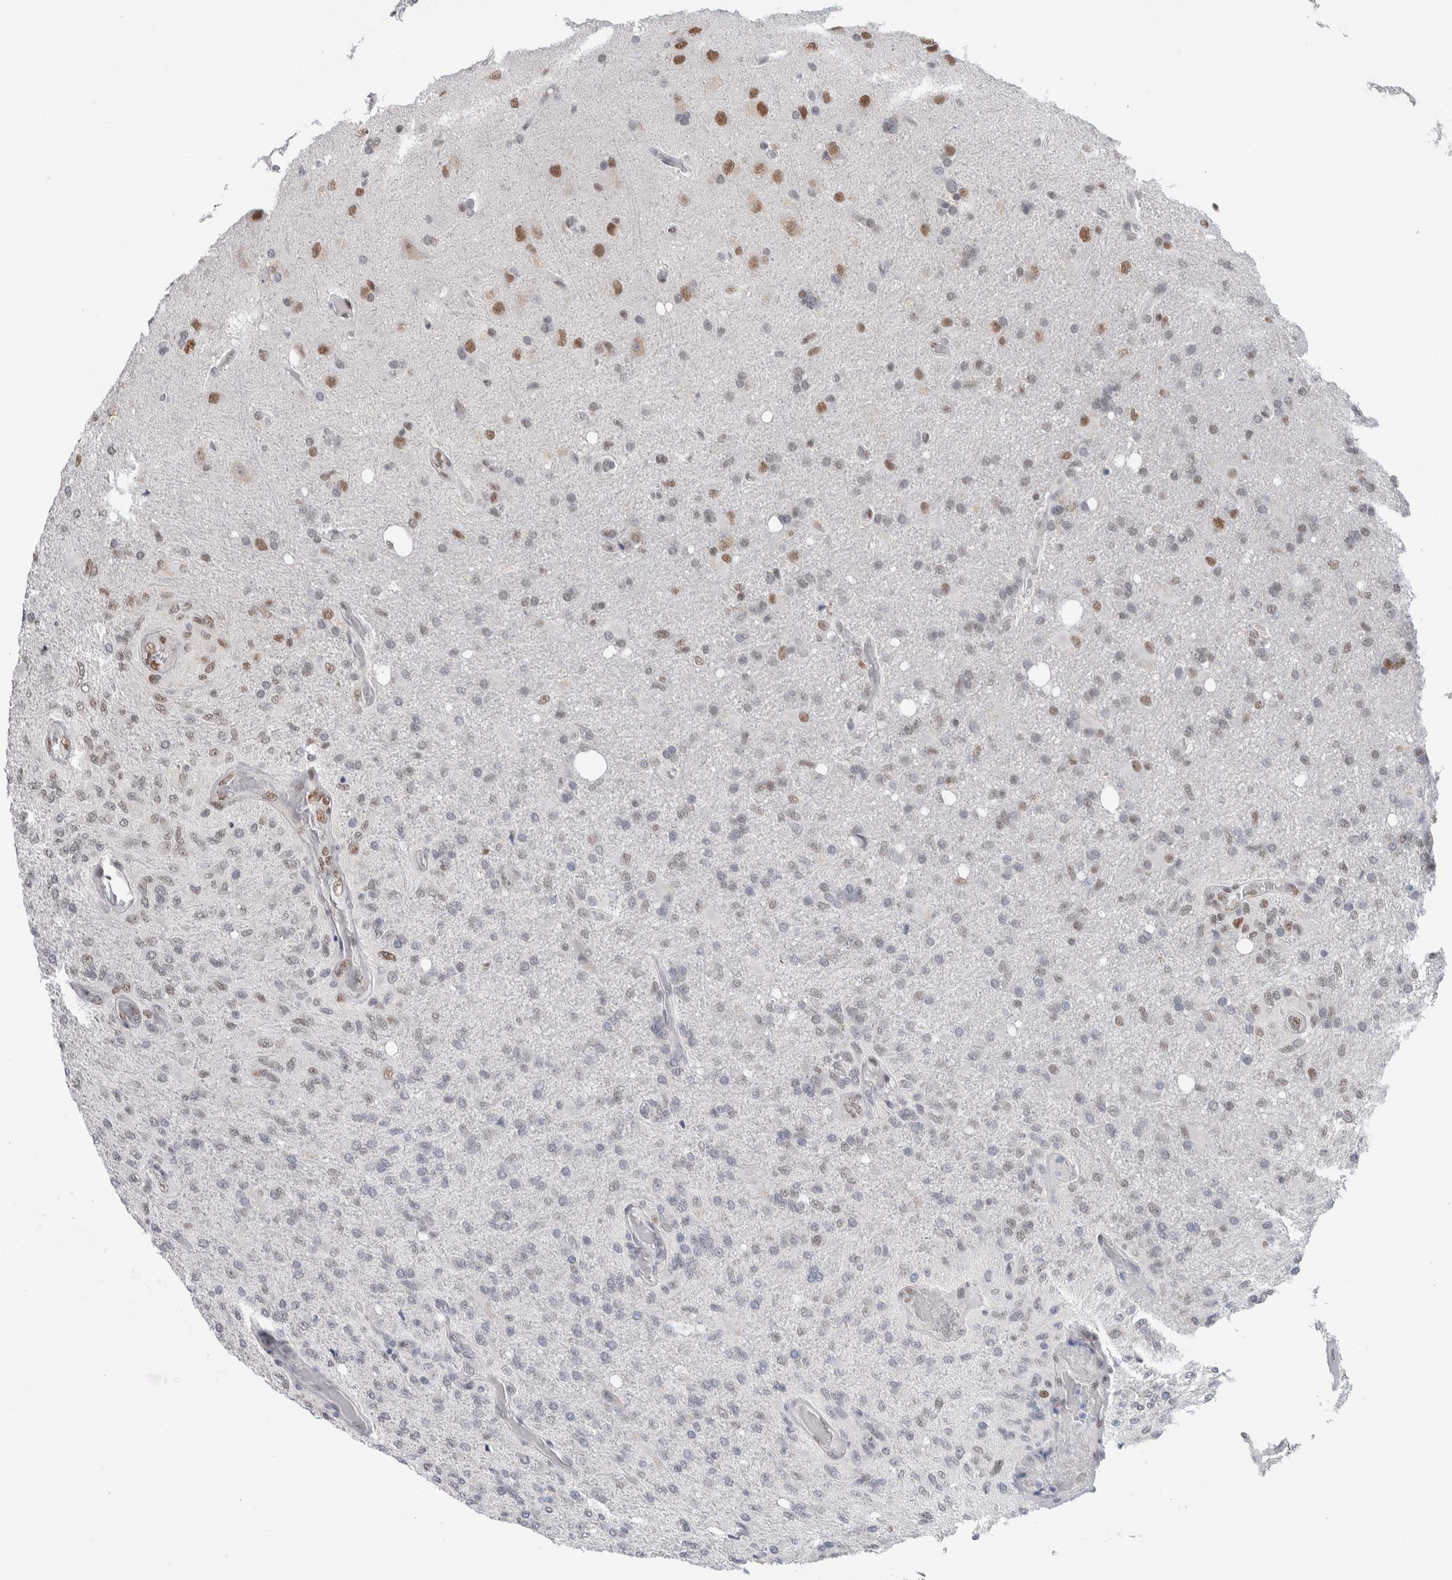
{"staining": {"intensity": "negative", "quantity": "none", "location": "none"}, "tissue": "glioma", "cell_type": "Tumor cells", "image_type": "cancer", "snomed": [{"axis": "morphology", "description": "Normal tissue, NOS"}, {"axis": "morphology", "description": "Glioma, malignant, High grade"}, {"axis": "topography", "description": "Cerebral cortex"}], "caption": "Tumor cells are negative for brown protein staining in malignant glioma (high-grade).", "gene": "PRMT1", "patient": {"sex": "male", "age": 77}}